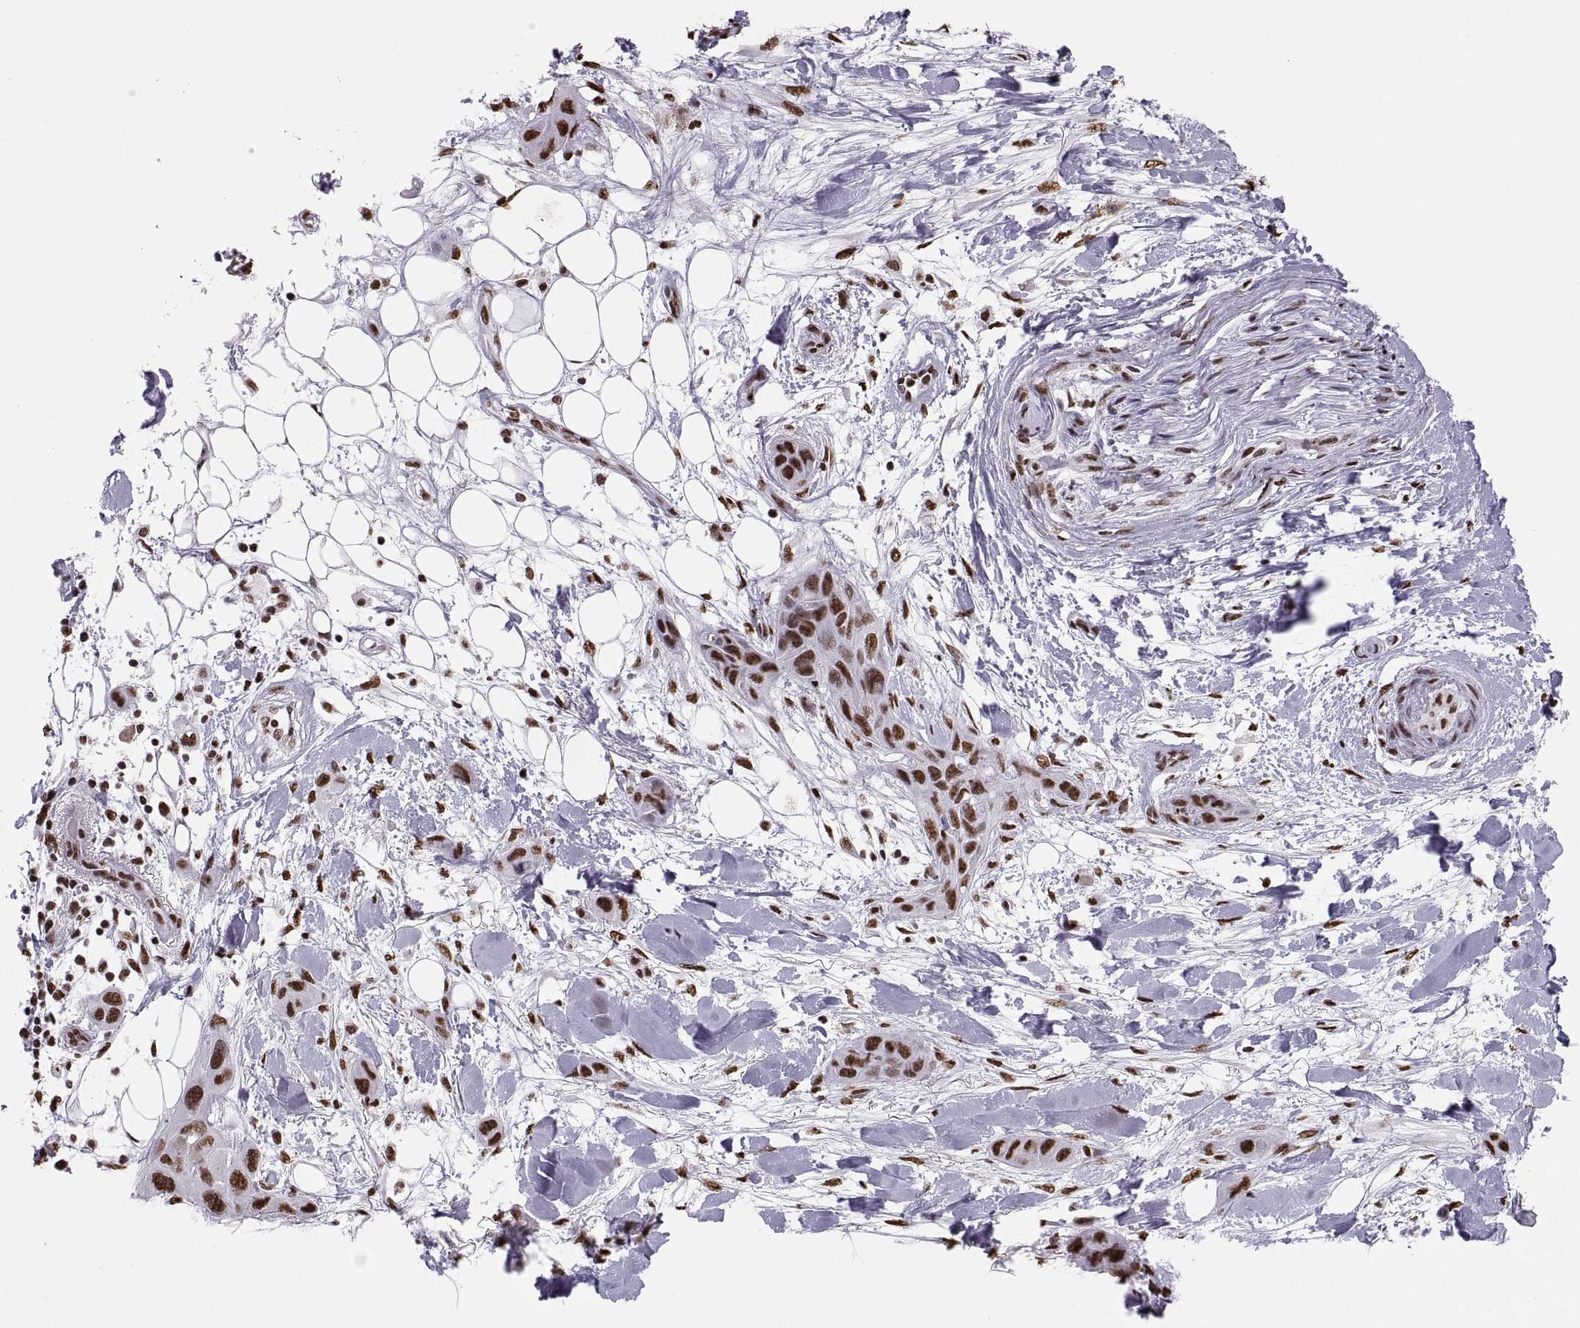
{"staining": {"intensity": "strong", "quantity": ">75%", "location": "nuclear"}, "tissue": "skin cancer", "cell_type": "Tumor cells", "image_type": "cancer", "snomed": [{"axis": "morphology", "description": "Squamous cell carcinoma, NOS"}, {"axis": "topography", "description": "Skin"}], "caption": "Brown immunohistochemical staining in squamous cell carcinoma (skin) shows strong nuclear positivity in about >75% of tumor cells. (DAB (3,3'-diaminobenzidine) = brown stain, brightfield microscopy at high magnification).", "gene": "SNAI1", "patient": {"sex": "male", "age": 79}}